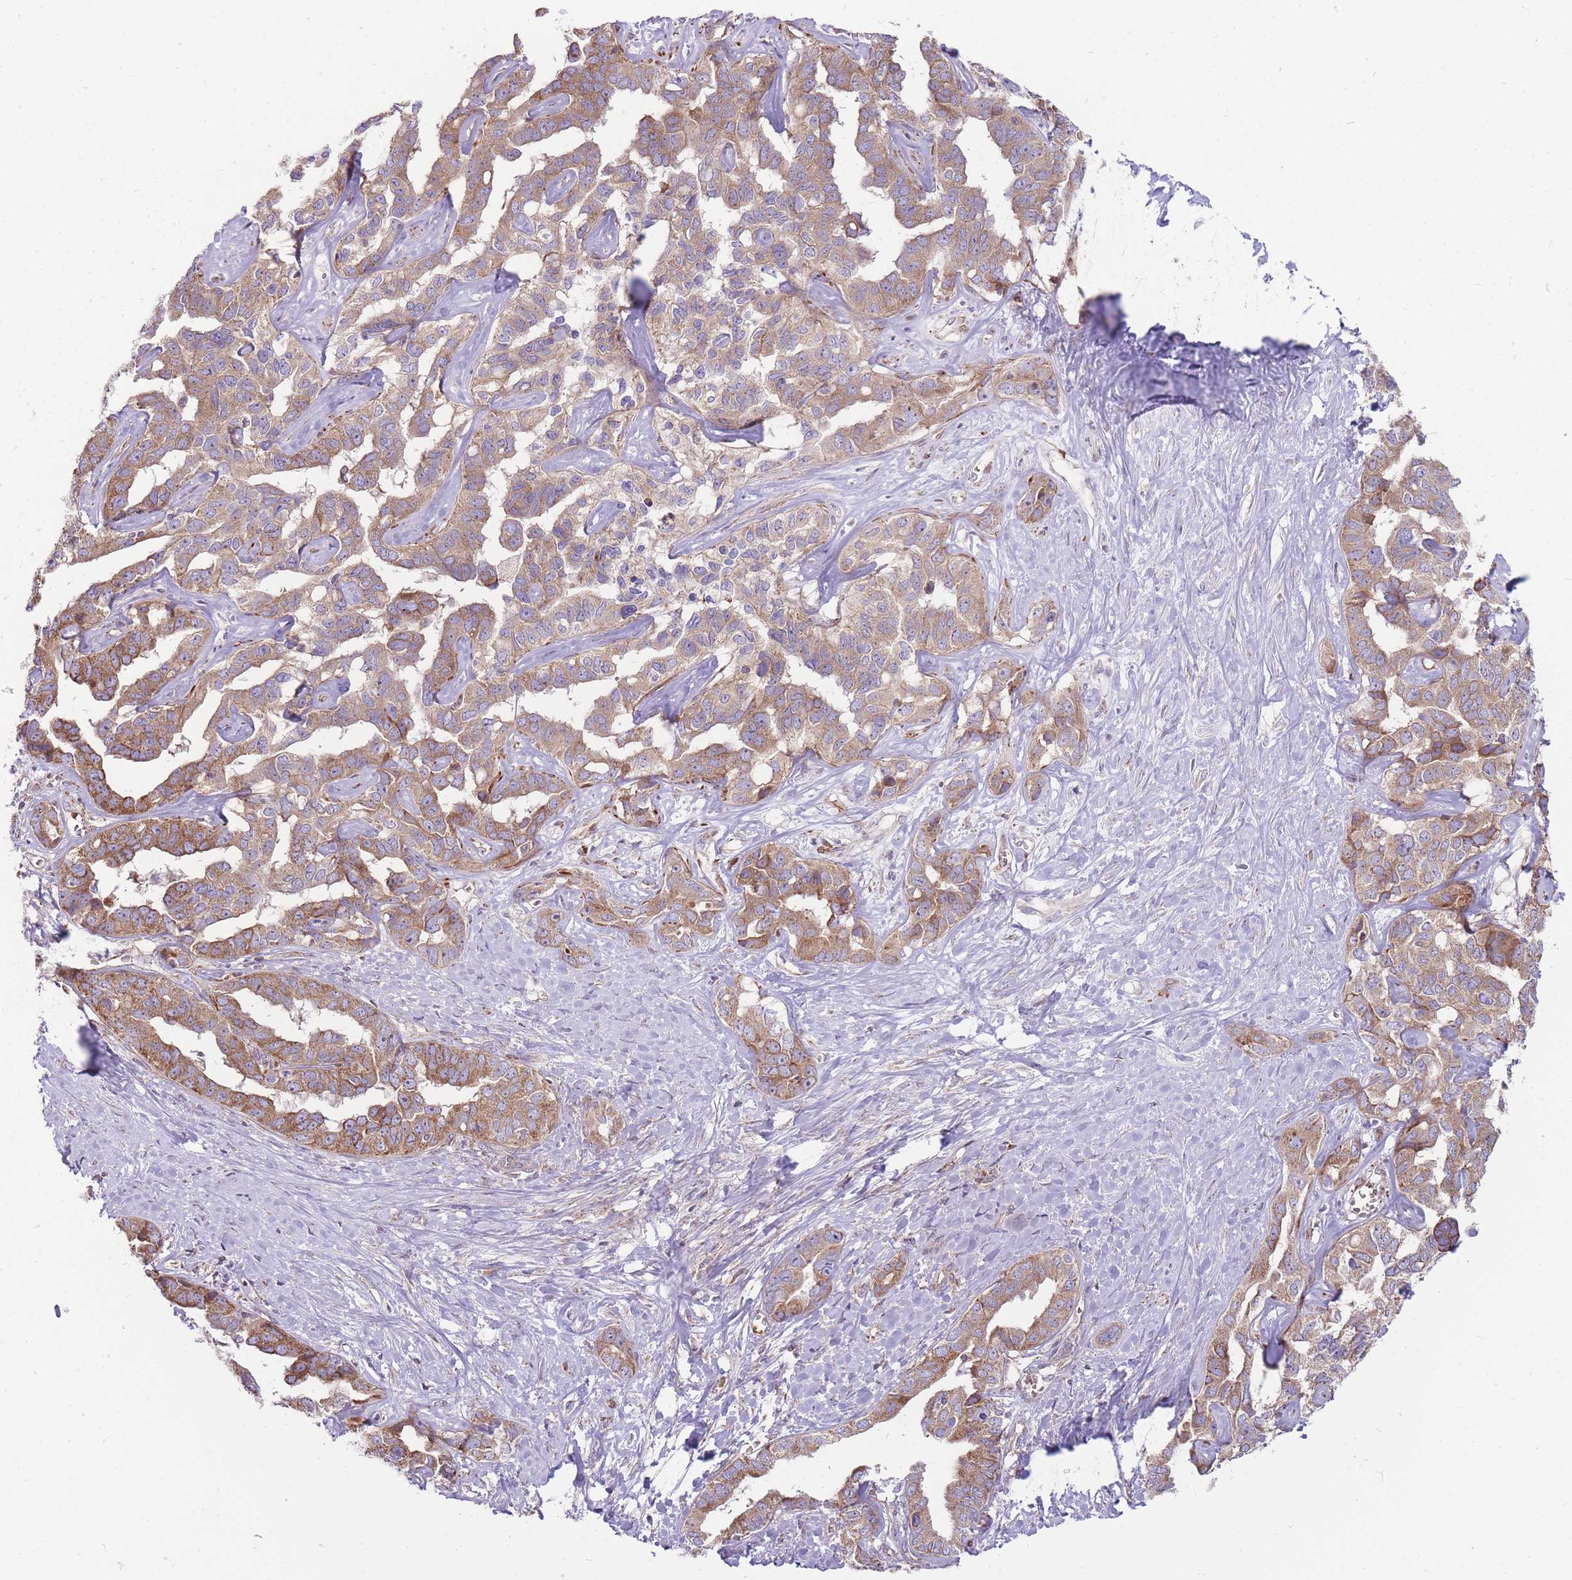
{"staining": {"intensity": "moderate", "quantity": ">75%", "location": "cytoplasmic/membranous"}, "tissue": "liver cancer", "cell_type": "Tumor cells", "image_type": "cancer", "snomed": [{"axis": "morphology", "description": "Cholangiocarcinoma"}, {"axis": "topography", "description": "Liver"}], "caption": "The immunohistochemical stain highlights moderate cytoplasmic/membranous staining in tumor cells of cholangiocarcinoma (liver) tissue.", "gene": "ANKRD10", "patient": {"sex": "male", "age": 59}}